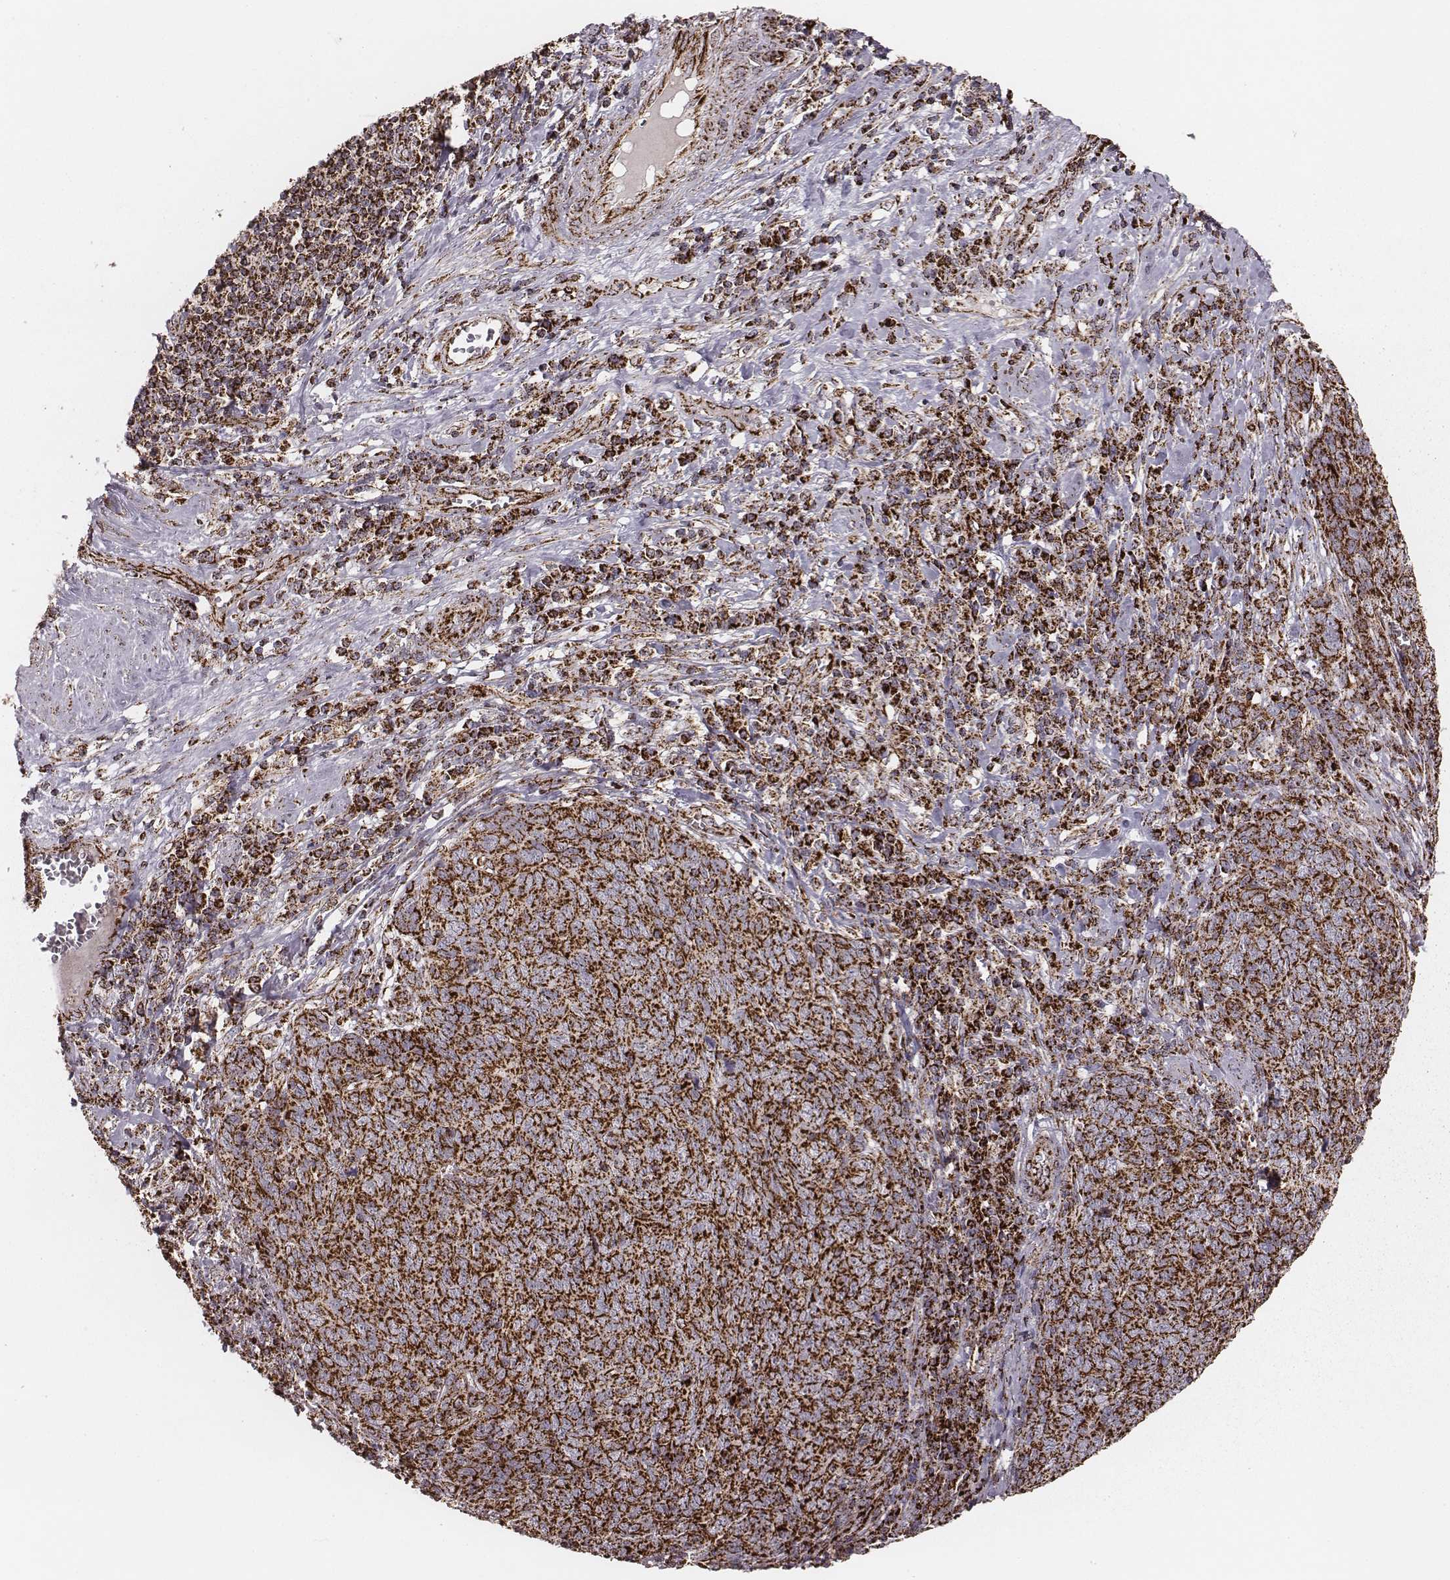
{"staining": {"intensity": "strong", "quantity": ">75%", "location": "cytoplasmic/membranous"}, "tissue": "skin cancer", "cell_type": "Tumor cells", "image_type": "cancer", "snomed": [{"axis": "morphology", "description": "Squamous cell carcinoma, NOS"}, {"axis": "topography", "description": "Skin"}, {"axis": "topography", "description": "Anal"}], "caption": "Human skin squamous cell carcinoma stained with a brown dye displays strong cytoplasmic/membranous positive staining in about >75% of tumor cells.", "gene": "TUFM", "patient": {"sex": "female", "age": 51}}